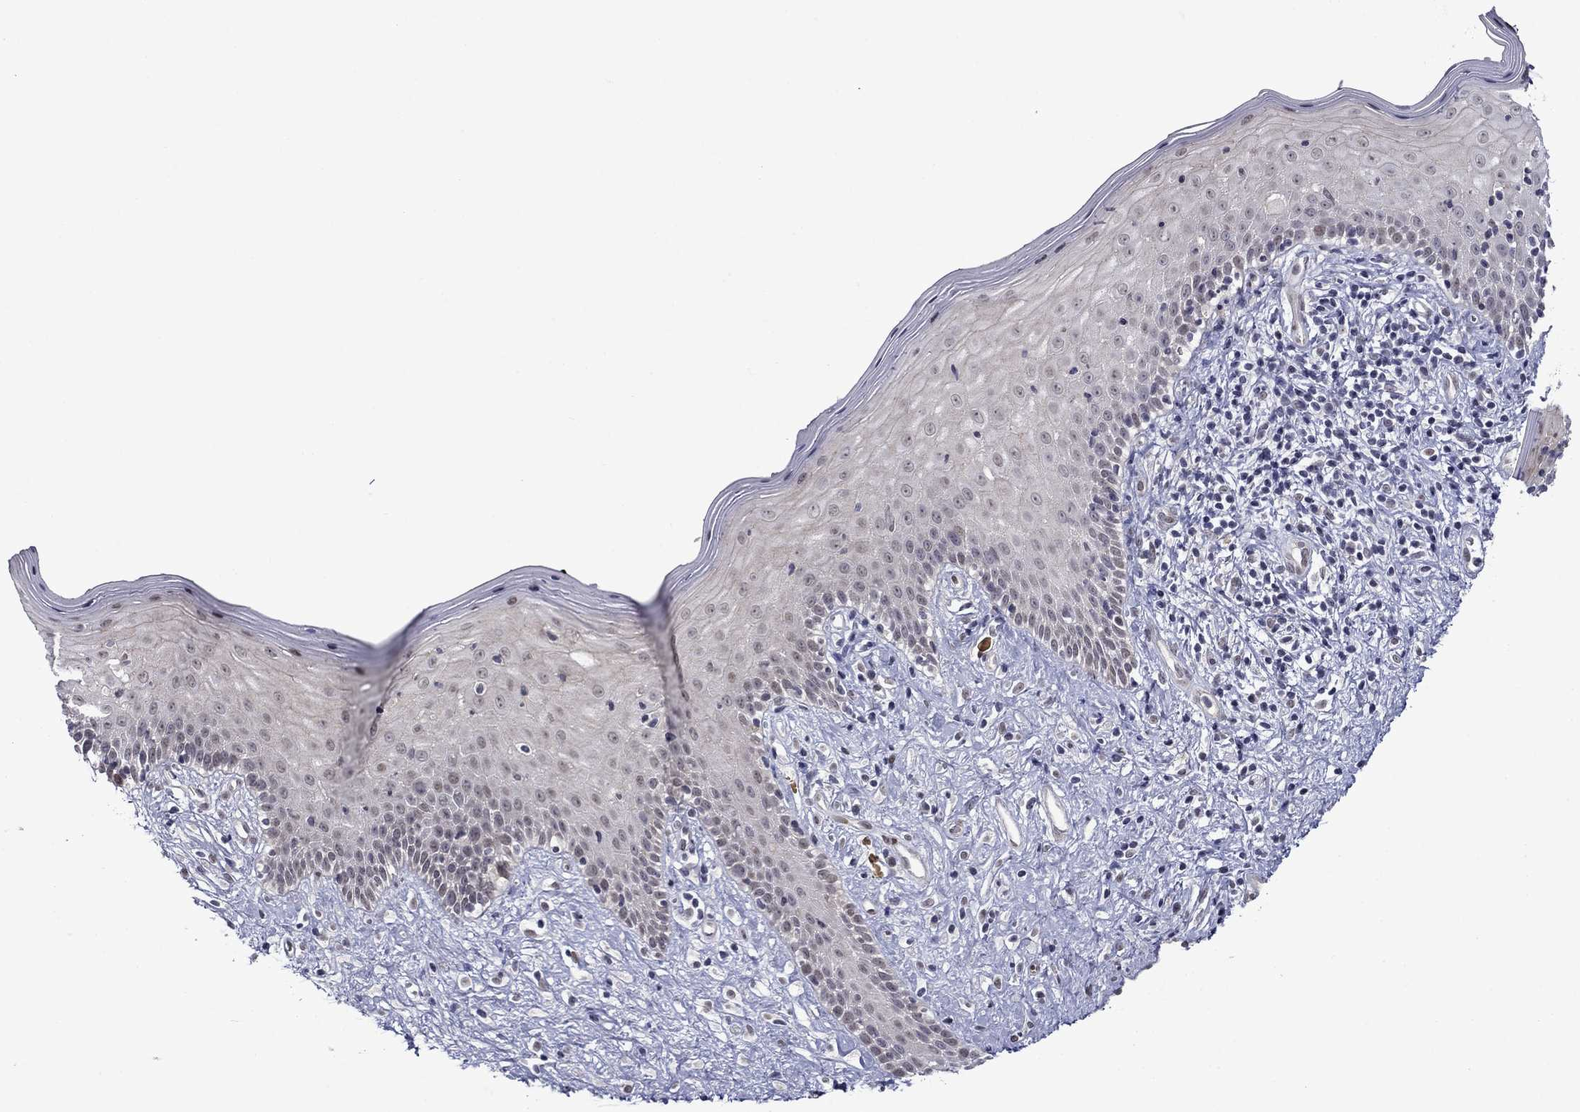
{"staining": {"intensity": "negative", "quantity": "none", "location": "none"}, "tissue": "vagina", "cell_type": "Squamous epithelial cells", "image_type": "normal", "snomed": [{"axis": "morphology", "description": "Normal tissue, NOS"}, {"axis": "topography", "description": "Vagina"}], "caption": "Vagina stained for a protein using immunohistochemistry (IHC) shows no expression squamous epithelial cells.", "gene": "B3GAT1", "patient": {"sex": "female", "age": 47}}